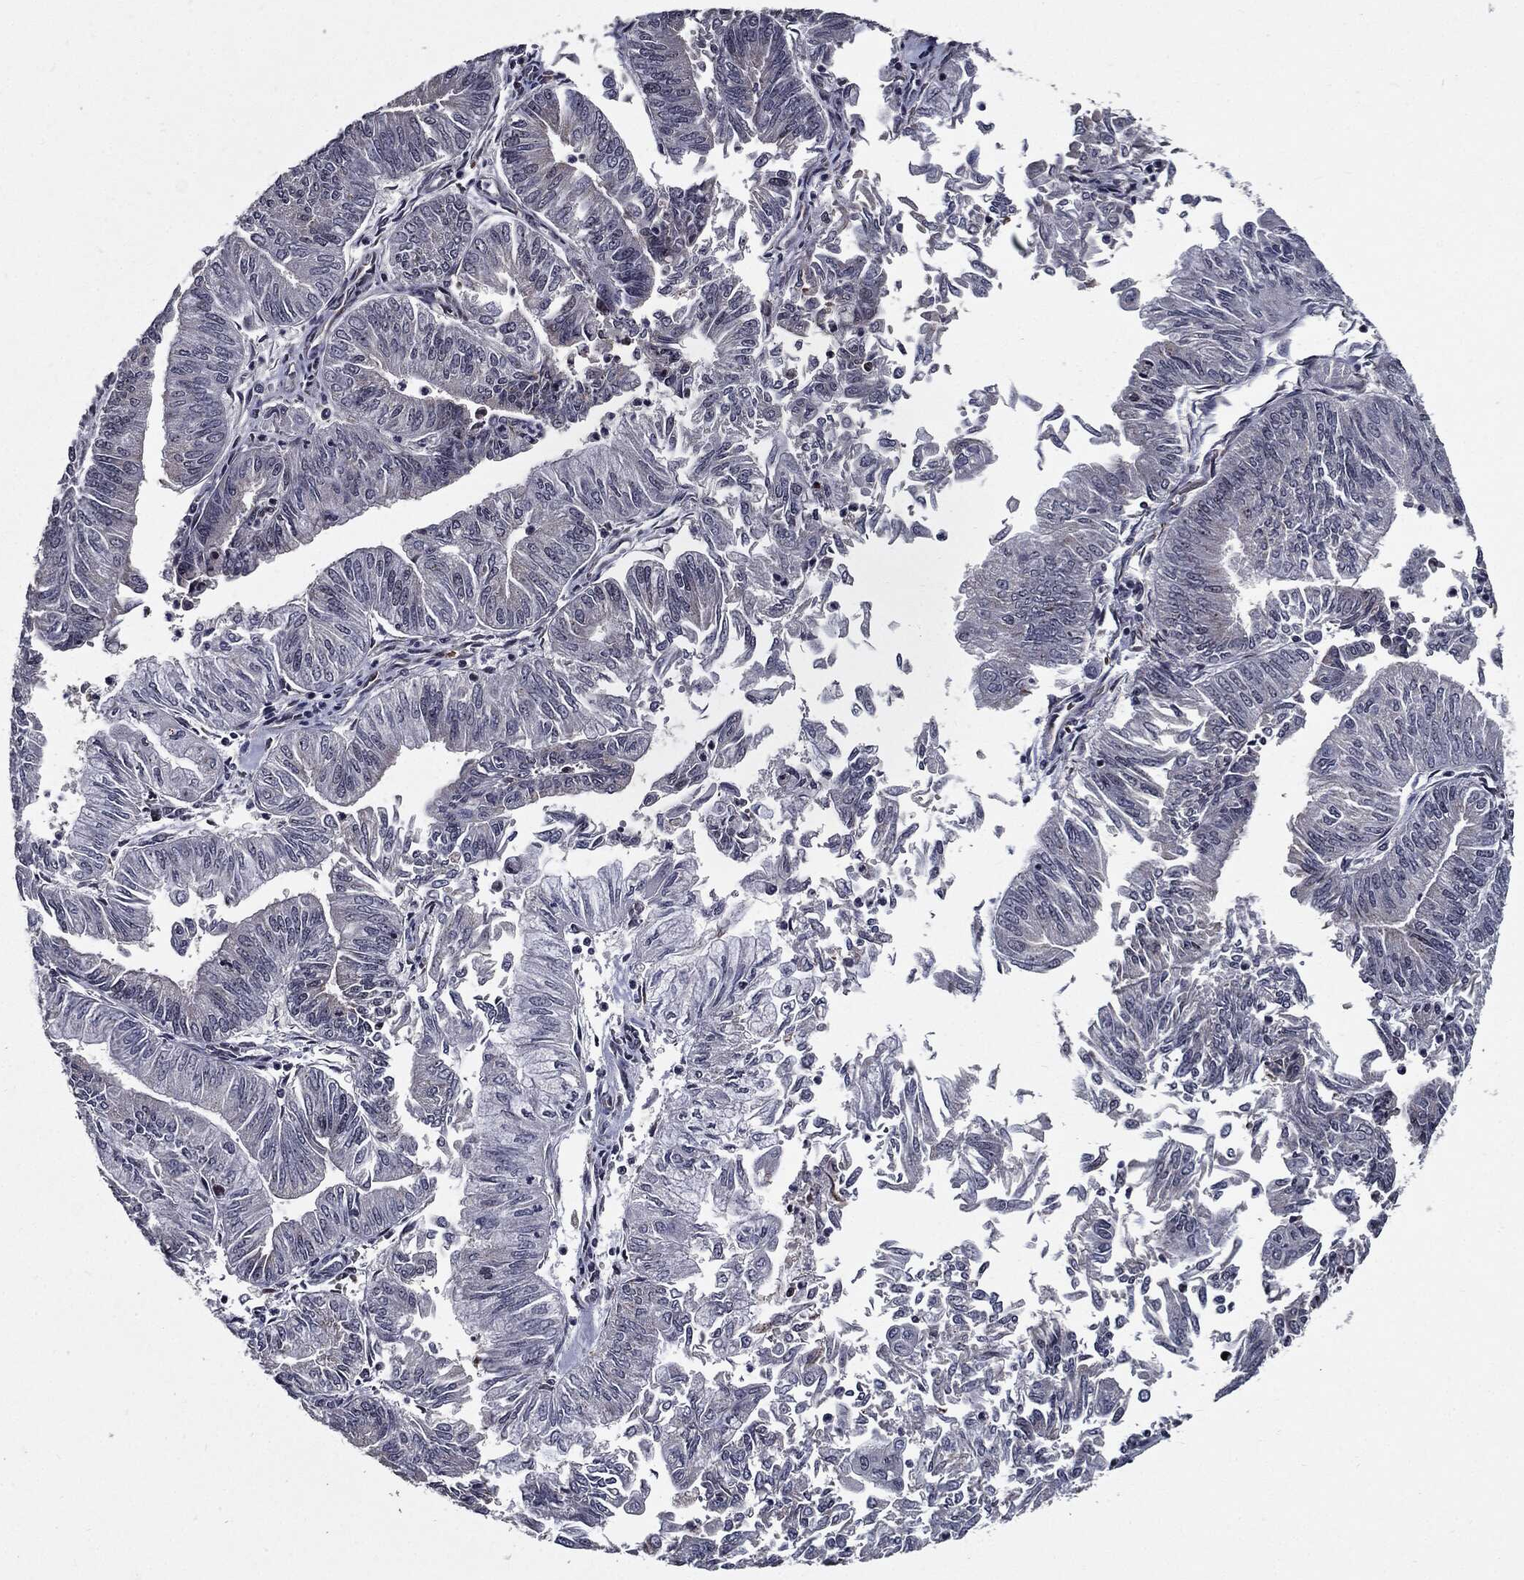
{"staining": {"intensity": "negative", "quantity": "none", "location": "none"}, "tissue": "endometrial cancer", "cell_type": "Tumor cells", "image_type": "cancer", "snomed": [{"axis": "morphology", "description": "Adenocarcinoma, NOS"}, {"axis": "topography", "description": "Endometrium"}], "caption": "Immunohistochemistry (IHC) image of human endometrial cancer (adenocarcinoma) stained for a protein (brown), which displays no expression in tumor cells. The staining is performed using DAB (3,3'-diaminobenzidine) brown chromogen with nuclei counter-stained in using hematoxylin.", "gene": "ZFP91", "patient": {"sex": "female", "age": 59}}